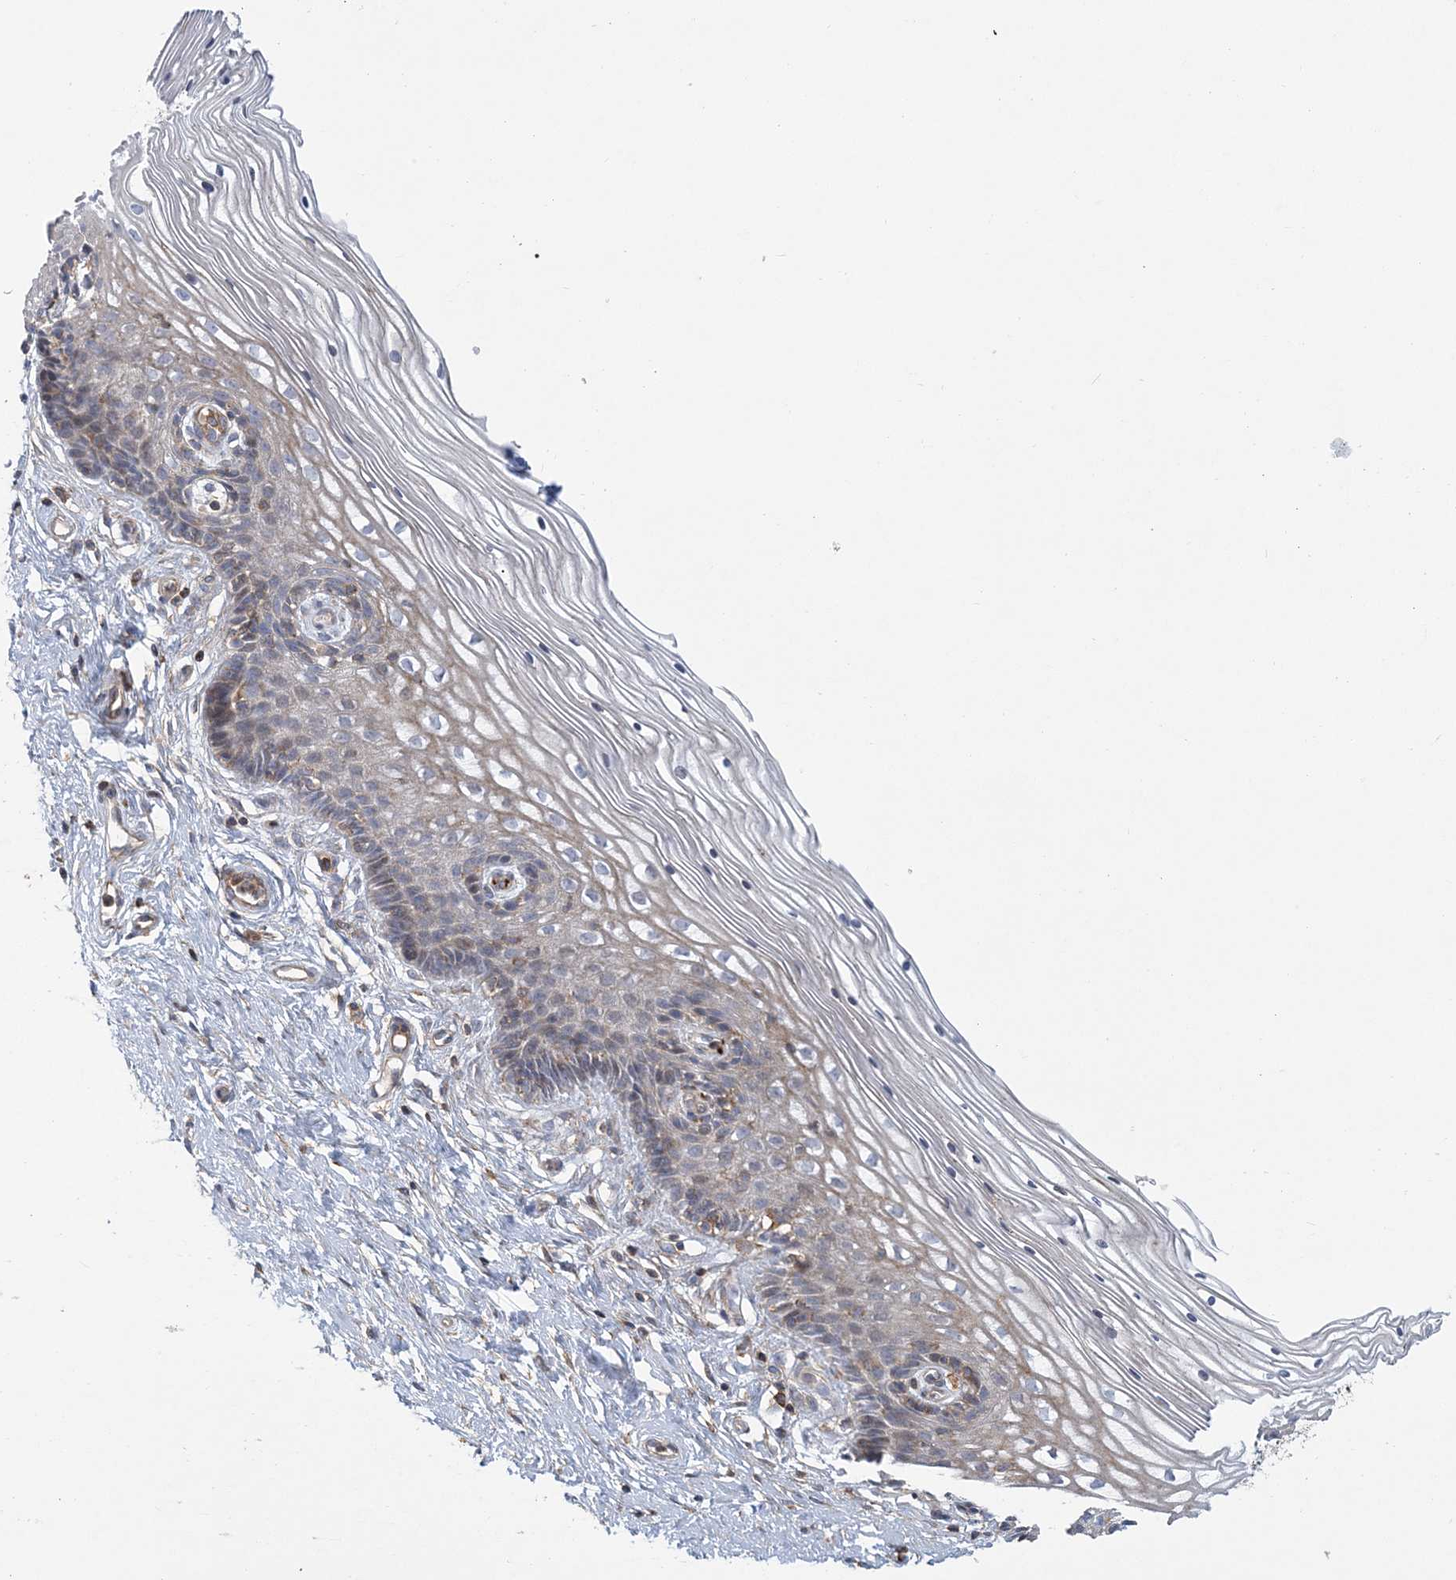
{"staining": {"intensity": "negative", "quantity": "none", "location": "none"}, "tissue": "cervix", "cell_type": "Glandular cells", "image_type": "normal", "snomed": [{"axis": "morphology", "description": "Normal tissue, NOS"}, {"axis": "topography", "description": "Cervix"}], "caption": "Immunohistochemical staining of unremarkable human cervix exhibits no significant staining in glandular cells.", "gene": "ARAP2", "patient": {"sex": "female", "age": 33}}